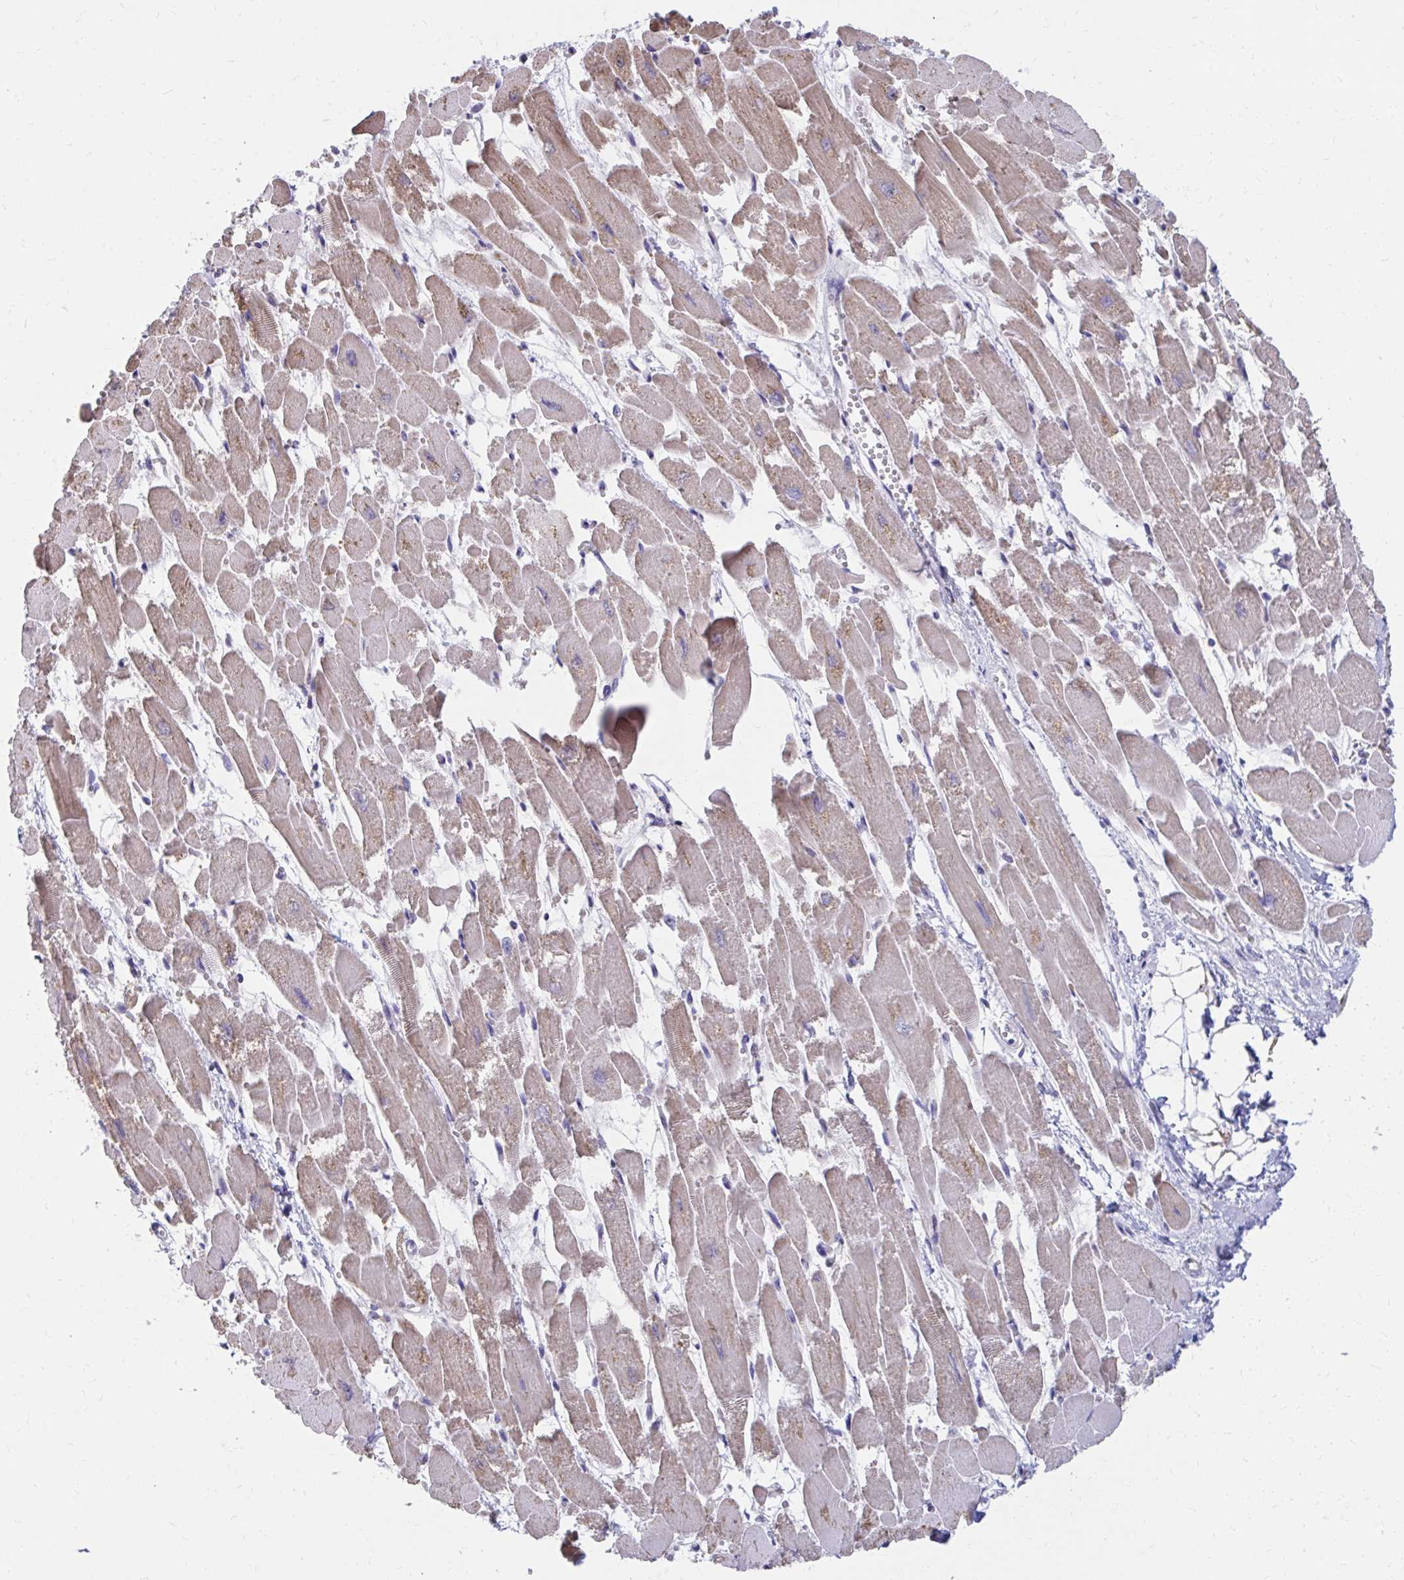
{"staining": {"intensity": "weak", "quantity": ">75%", "location": "cytoplasmic/membranous"}, "tissue": "heart muscle", "cell_type": "Cardiomyocytes", "image_type": "normal", "snomed": [{"axis": "morphology", "description": "Normal tissue, NOS"}, {"axis": "topography", "description": "Heart"}], "caption": "Weak cytoplasmic/membranous protein expression is appreciated in approximately >75% of cardiomyocytes in heart muscle.", "gene": "ZNF778", "patient": {"sex": "female", "age": 52}}